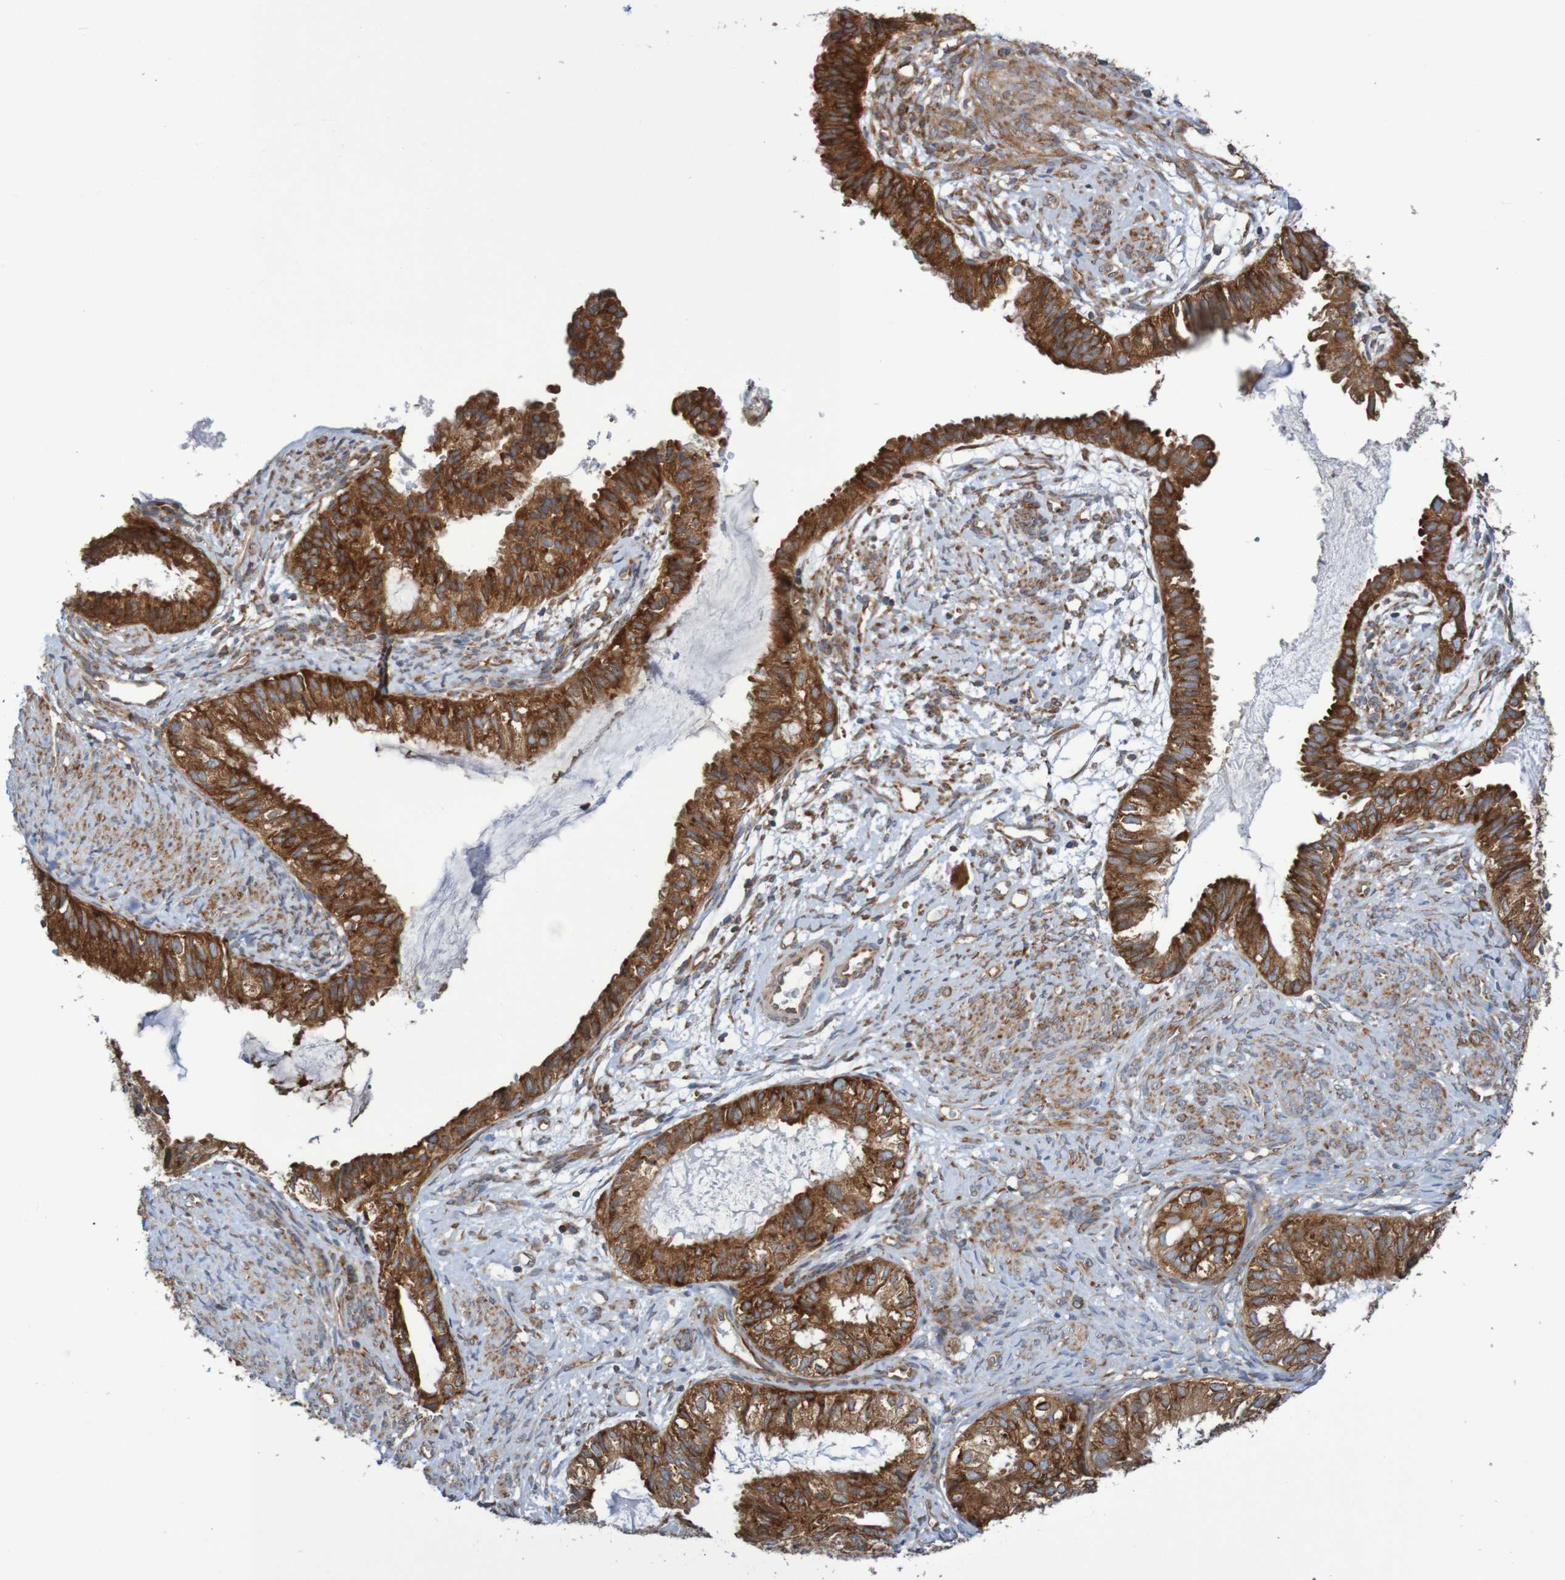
{"staining": {"intensity": "strong", "quantity": ">75%", "location": "cytoplasmic/membranous"}, "tissue": "cervical cancer", "cell_type": "Tumor cells", "image_type": "cancer", "snomed": [{"axis": "morphology", "description": "Normal tissue, NOS"}, {"axis": "morphology", "description": "Adenocarcinoma, NOS"}, {"axis": "topography", "description": "Cervix"}, {"axis": "topography", "description": "Endometrium"}], "caption": "Brown immunohistochemical staining in human cervical cancer reveals strong cytoplasmic/membranous positivity in approximately >75% of tumor cells.", "gene": "LRRC47", "patient": {"sex": "female", "age": 86}}